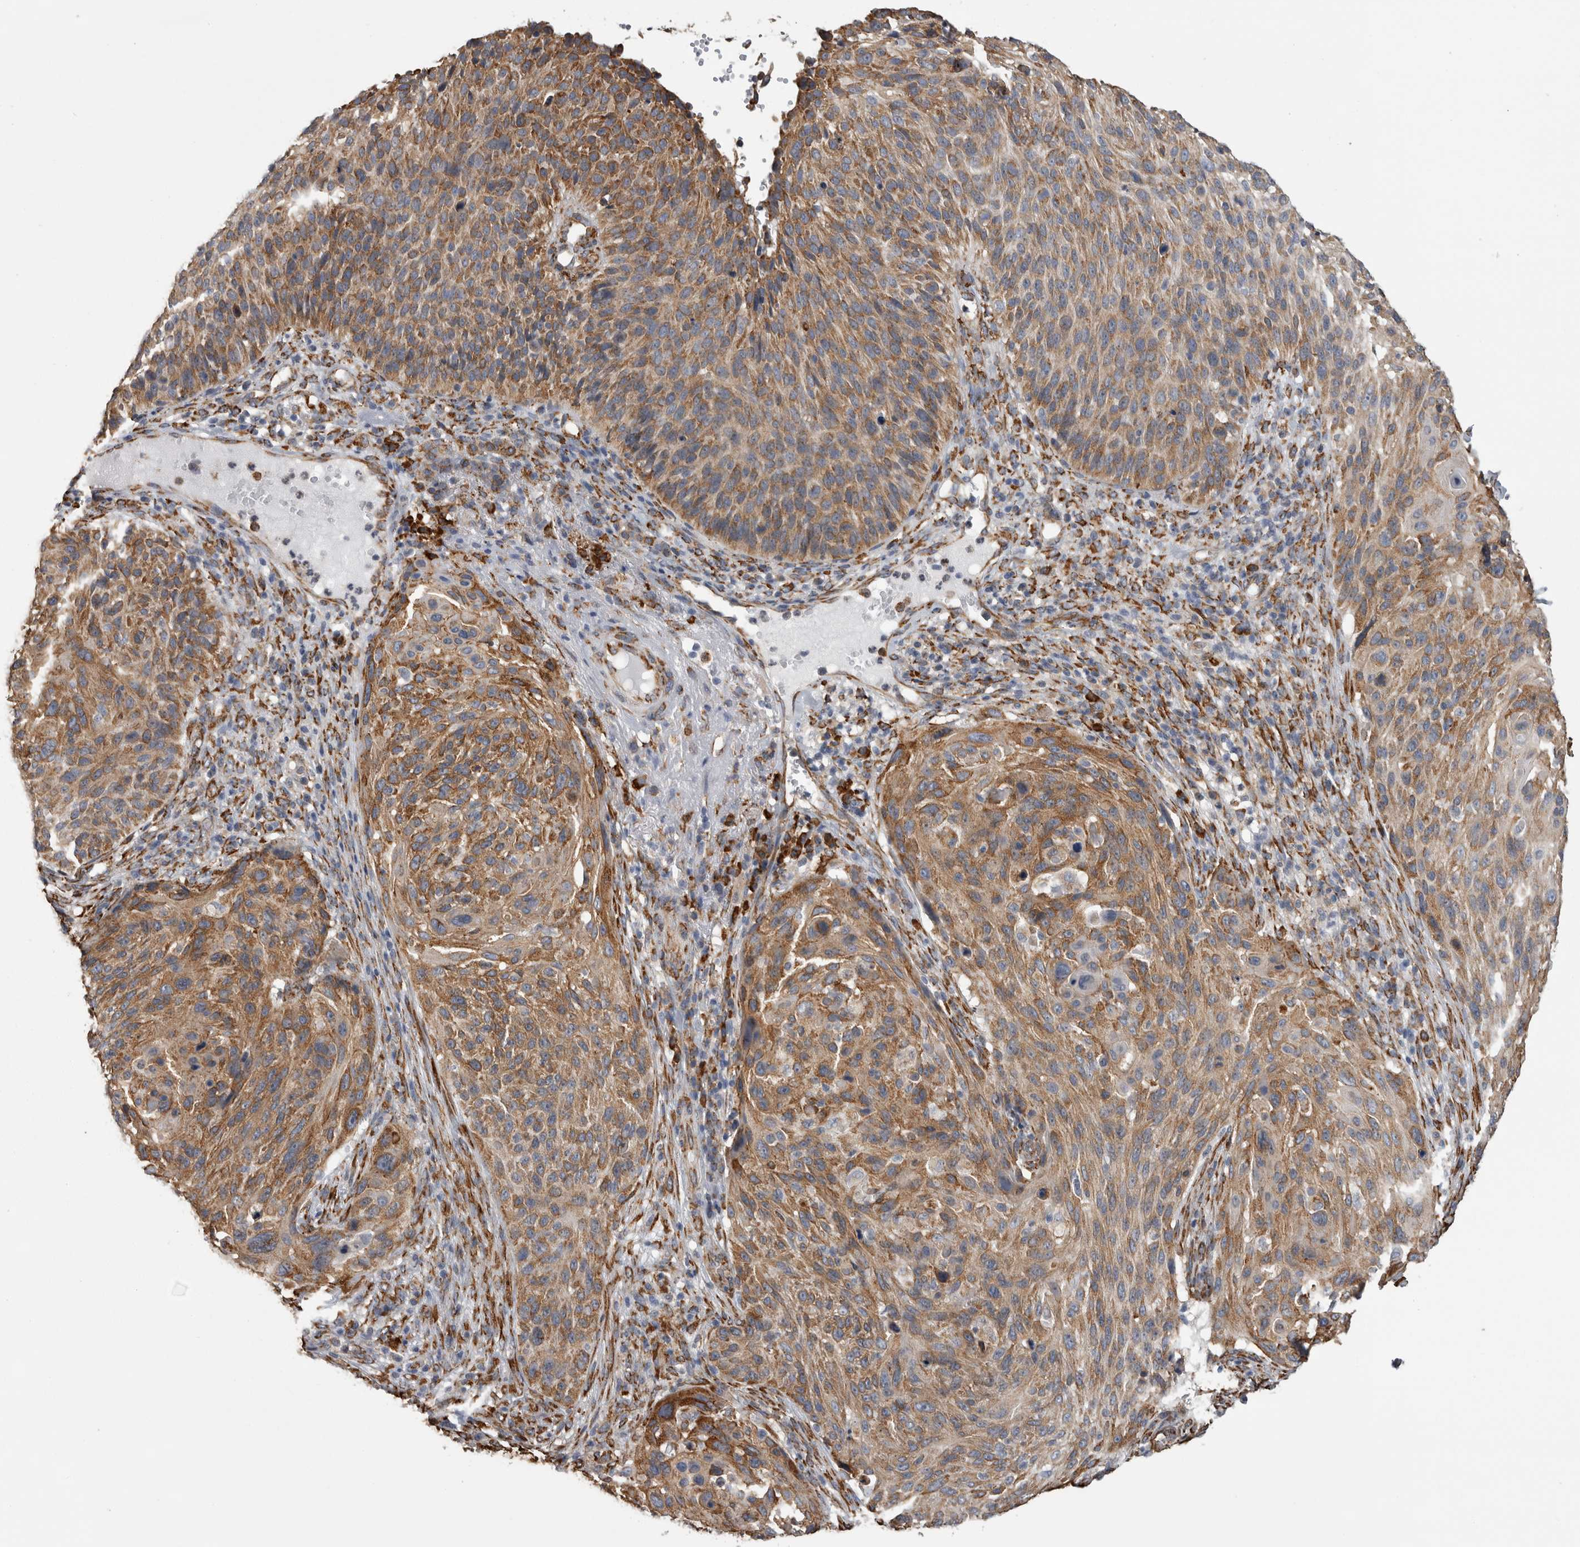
{"staining": {"intensity": "moderate", "quantity": ">75%", "location": "cytoplasmic/membranous"}, "tissue": "cervical cancer", "cell_type": "Tumor cells", "image_type": "cancer", "snomed": [{"axis": "morphology", "description": "Squamous cell carcinoma, NOS"}, {"axis": "topography", "description": "Cervix"}], "caption": "Protein expression by immunohistochemistry shows moderate cytoplasmic/membranous expression in about >75% of tumor cells in cervical cancer.", "gene": "FHIP2B", "patient": {"sex": "female", "age": 74}}